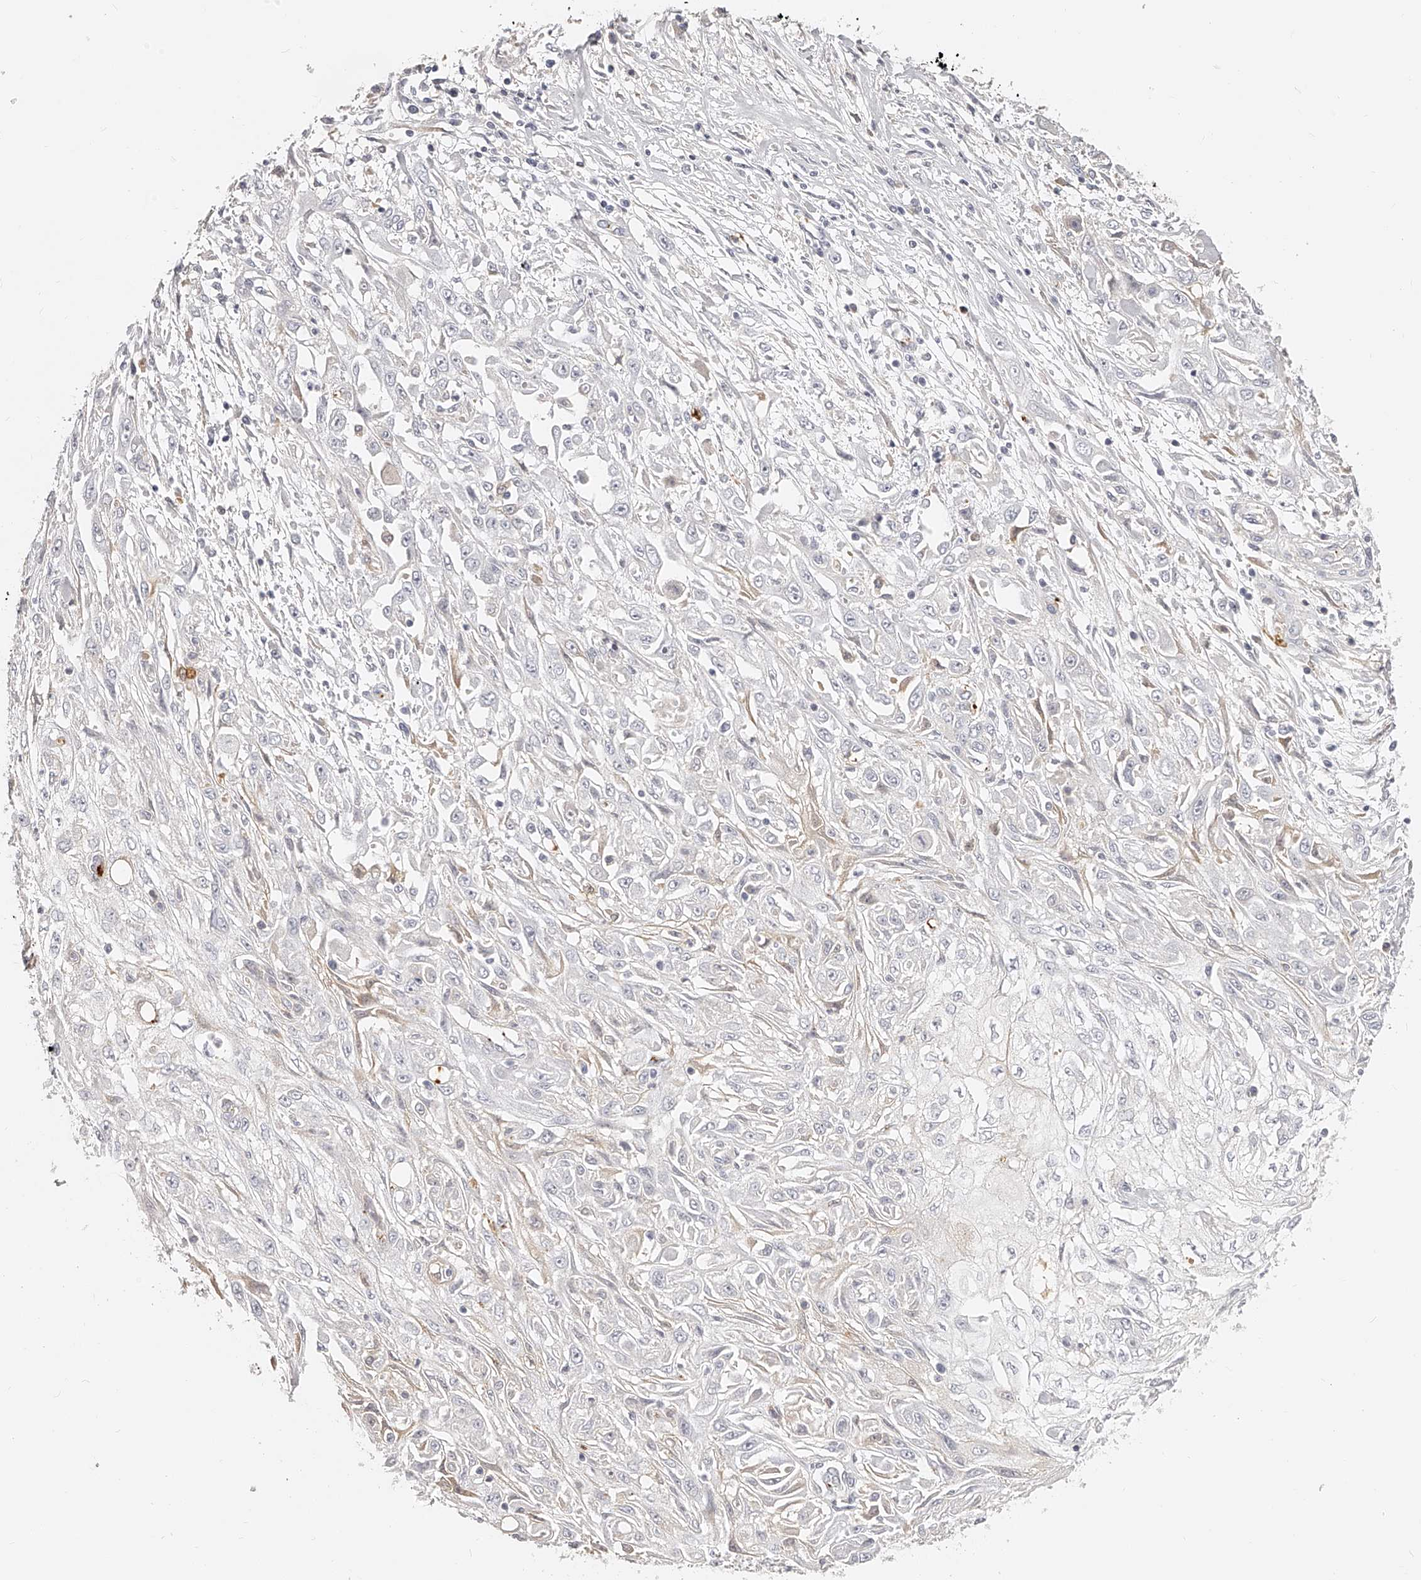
{"staining": {"intensity": "negative", "quantity": "none", "location": "none"}, "tissue": "skin cancer", "cell_type": "Tumor cells", "image_type": "cancer", "snomed": [{"axis": "morphology", "description": "Squamous cell carcinoma, NOS"}, {"axis": "morphology", "description": "Squamous cell carcinoma, metastatic, NOS"}, {"axis": "topography", "description": "Skin"}, {"axis": "topography", "description": "Lymph node"}], "caption": "A high-resolution histopathology image shows immunohistochemistry staining of skin metastatic squamous cell carcinoma, which demonstrates no significant expression in tumor cells. (Stains: DAB IHC with hematoxylin counter stain, Microscopy: brightfield microscopy at high magnification).", "gene": "ITGB3", "patient": {"sex": "male", "age": 75}}